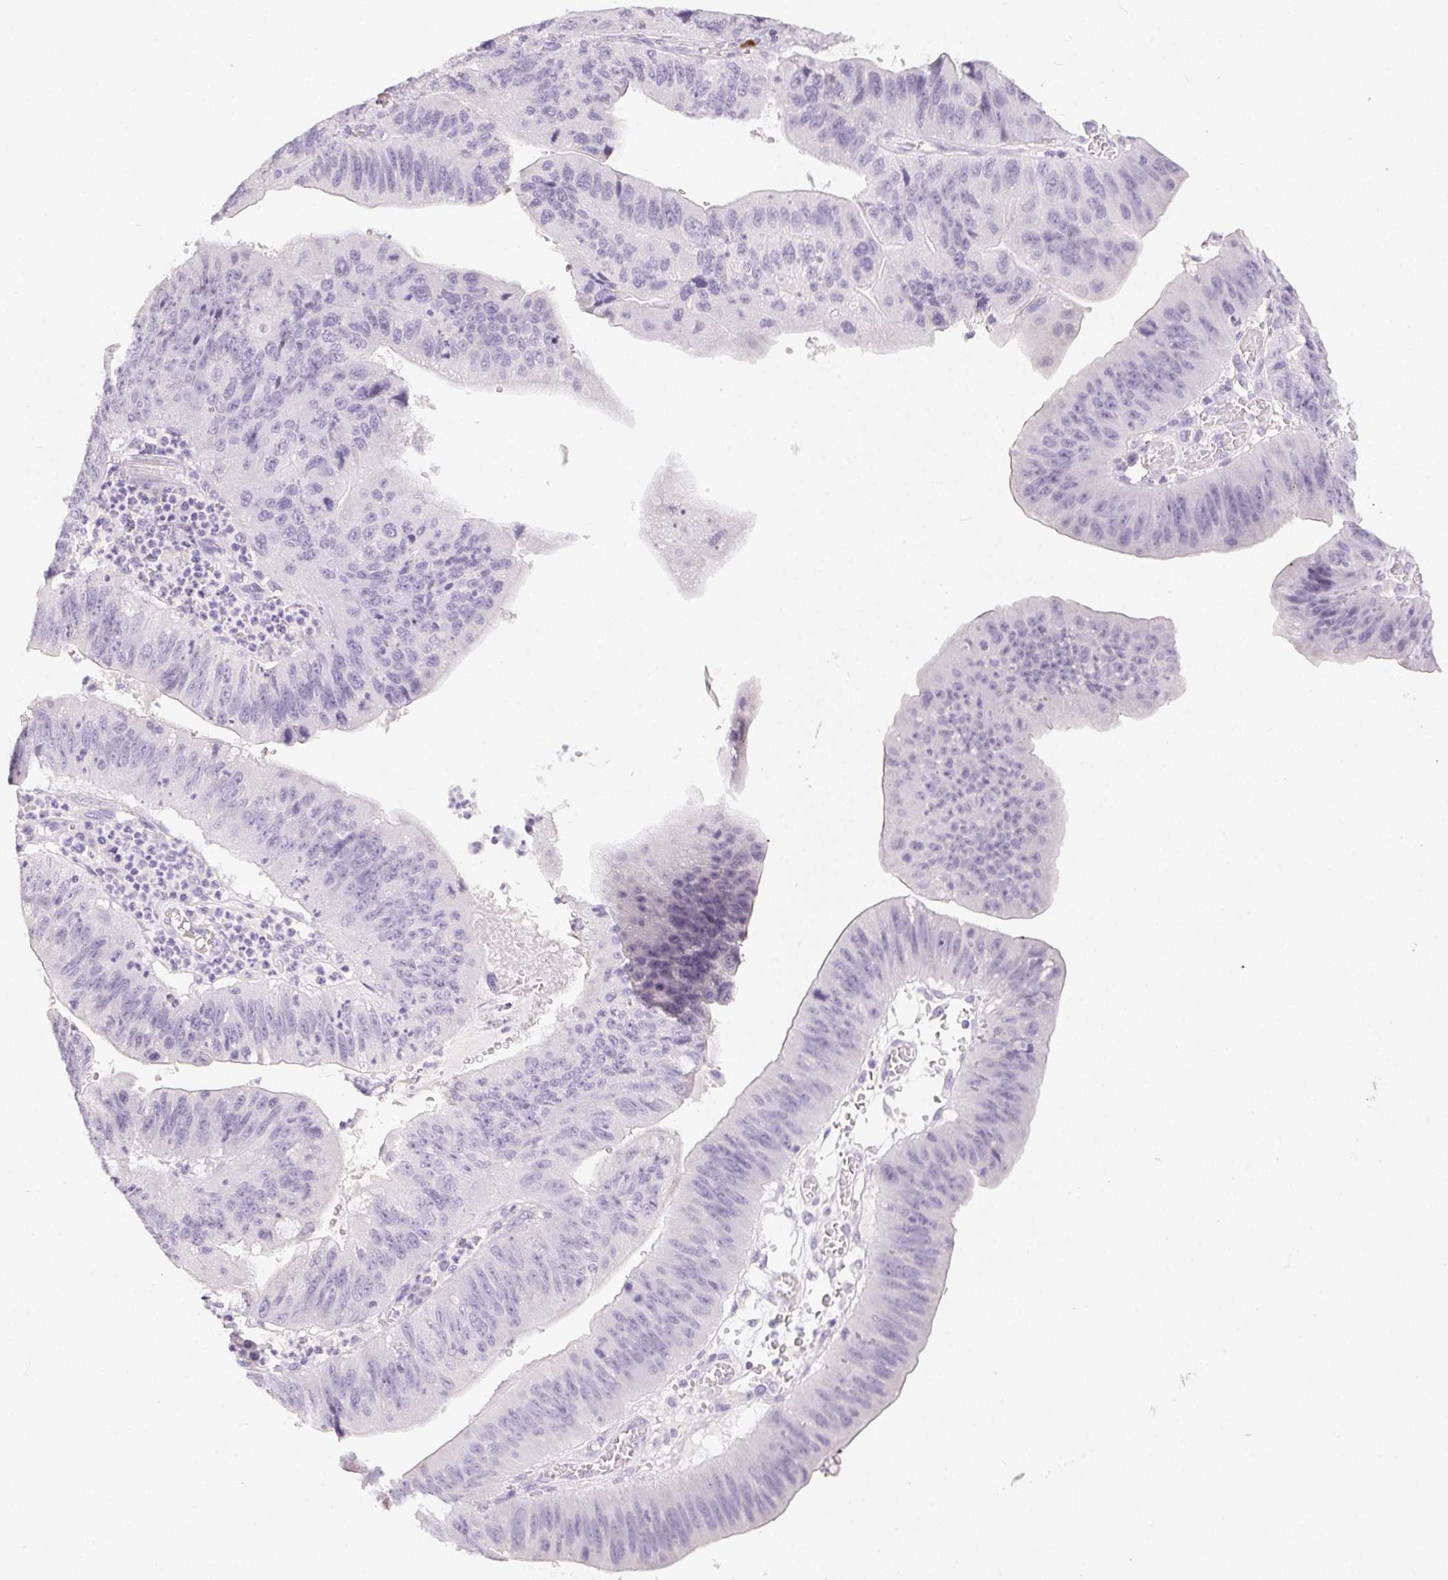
{"staining": {"intensity": "negative", "quantity": "none", "location": "none"}, "tissue": "stomach cancer", "cell_type": "Tumor cells", "image_type": "cancer", "snomed": [{"axis": "morphology", "description": "Adenocarcinoma, NOS"}, {"axis": "topography", "description": "Stomach"}], "caption": "Immunohistochemistry histopathology image of human stomach cancer (adenocarcinoma) stained for a protein (brown), which reveals no staining in tumor cells.", "gene": "MIOX", "patient": {"sex": "male", "age": 59}}